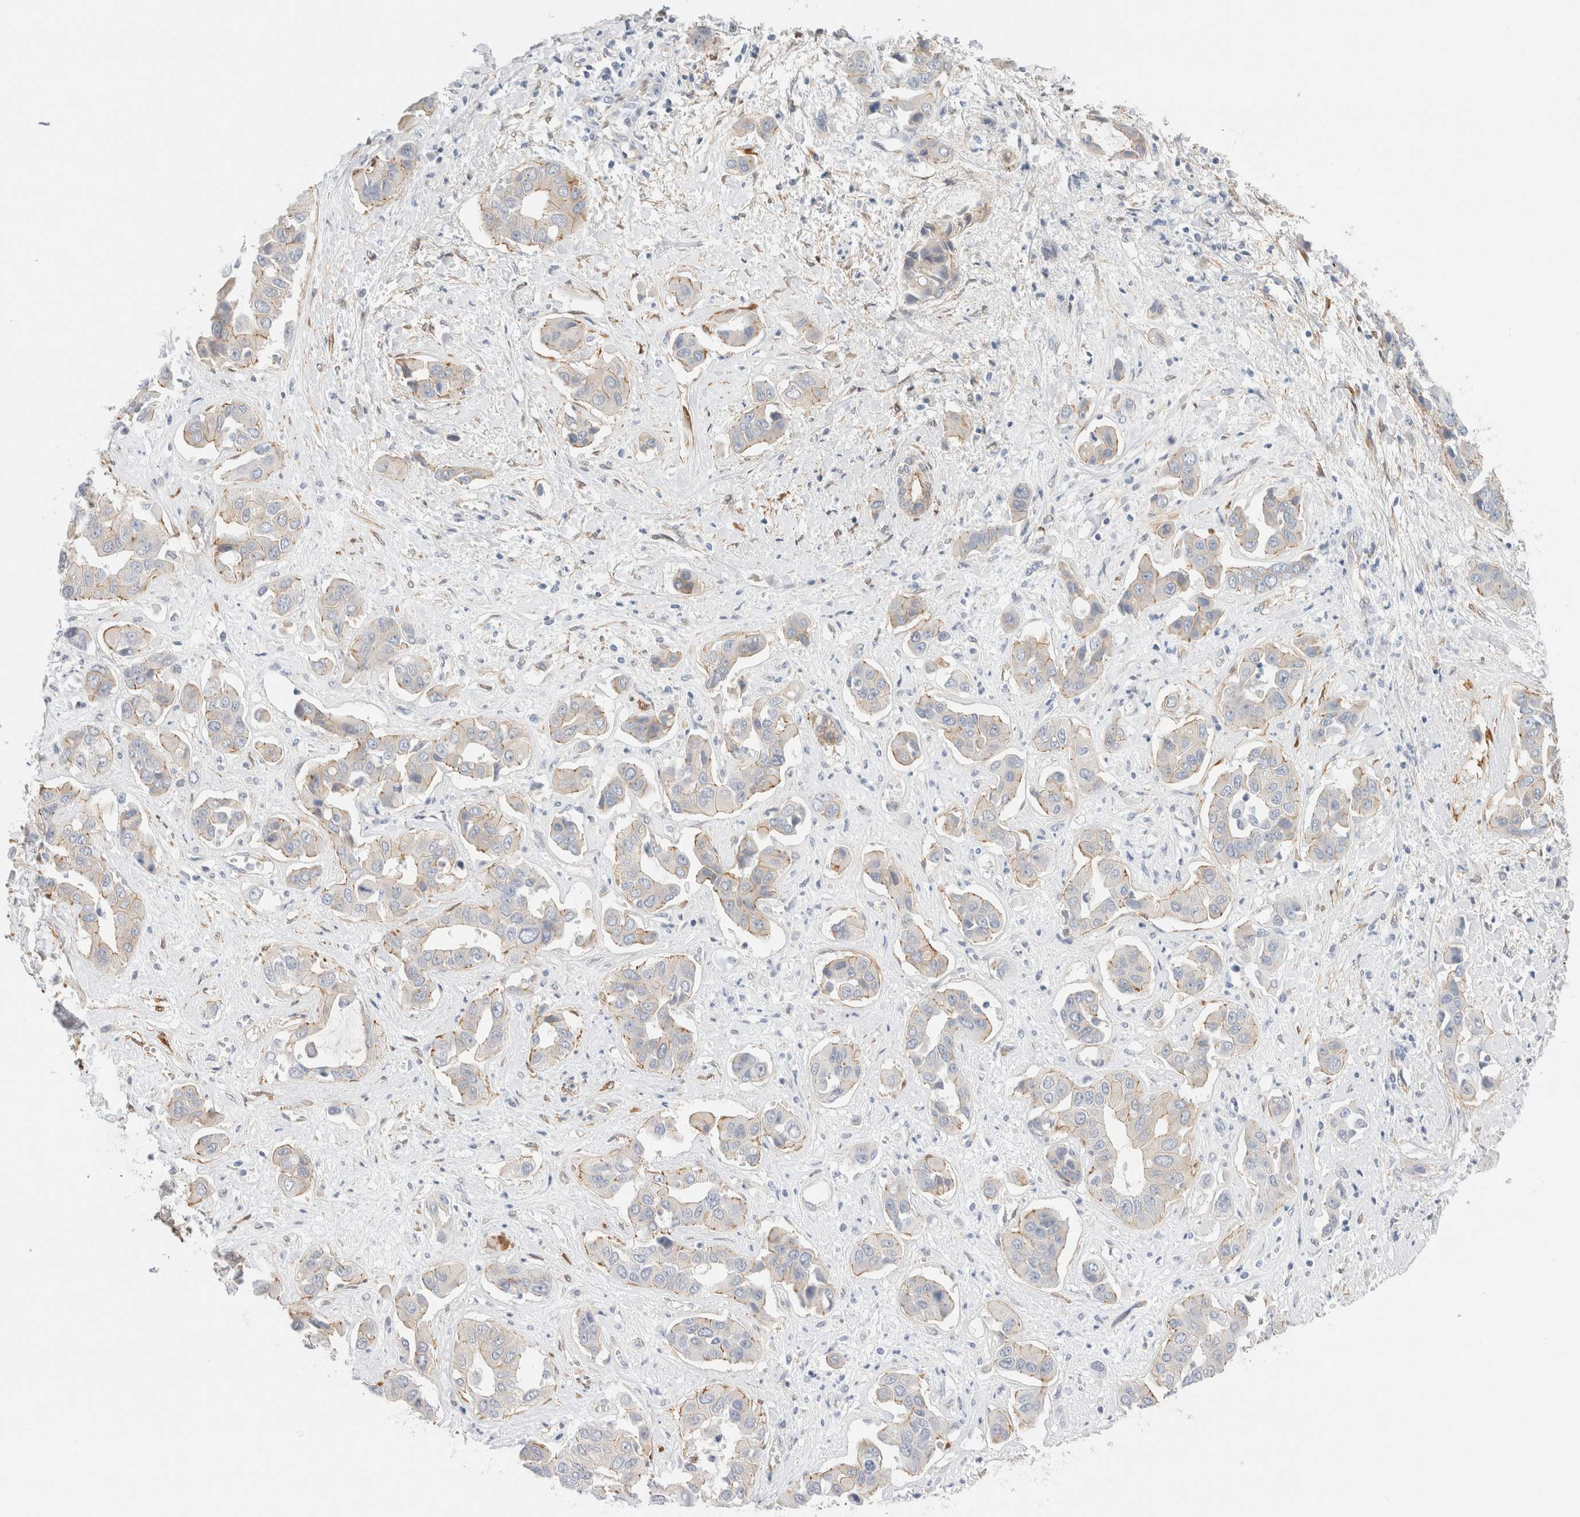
{"staining": {"intensity": "weak", "quantity": "<25%", "location": "cytoplasmic/membranous"}, "tissue": "liver cancer", "cell_type": "Tumor cells", "image_type": "cancer", "snomed": [{"axis": "morphology", "description": "Cholangiocarcinoma"}, {"axis": "topography", "description": "Liver"}], "caption": "Immunohistochemistry (IHC) histopathology image of human liver cancer stained for a protein (brown), which shows no staining in tumor cells. (DAB (3,3'-diaminobenzidine) immunohistochemistry visualized using brightfield microscopy, high magnification).", "gene": "LMCD1", "patient": {"sex": "female", "age": 52}}